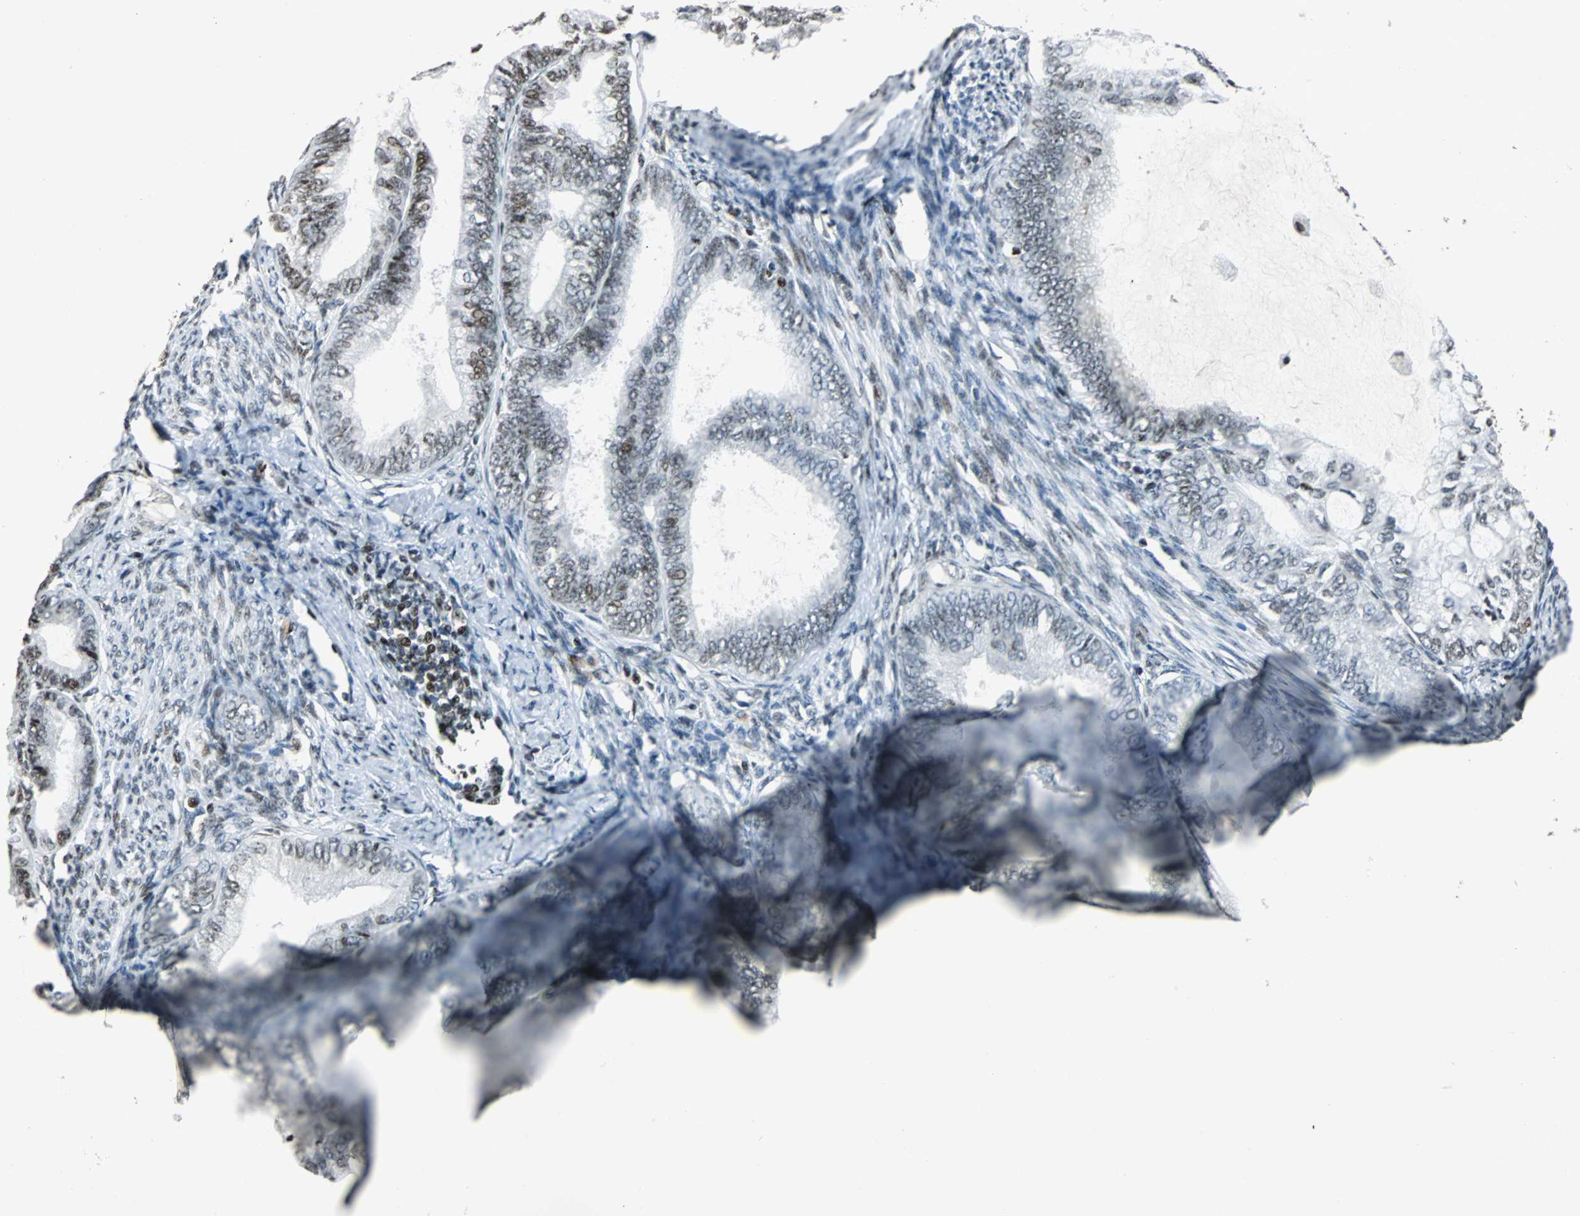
{"staining": {"intensity": "moderate", "quantity": "<25%", "location": "nuclear"}, "tissue": "endometrial cancer", "cell_type": "Tumor cells", "image_type": "cancer", "snomed": [{"axis": "morphology", "description": "Adenocarcinoma, NOS"}, {"axis": "topography", "description": "Endometrium"}], "caption": "This histopathology image displays immunohistochemistry staining of endometrial cancer (adenocarcinoma), with low moderate nuclear expression in about <25% of tumor cells.", "gene": "PAXIP1", "patient": {"sex": "female", "age": 86}}